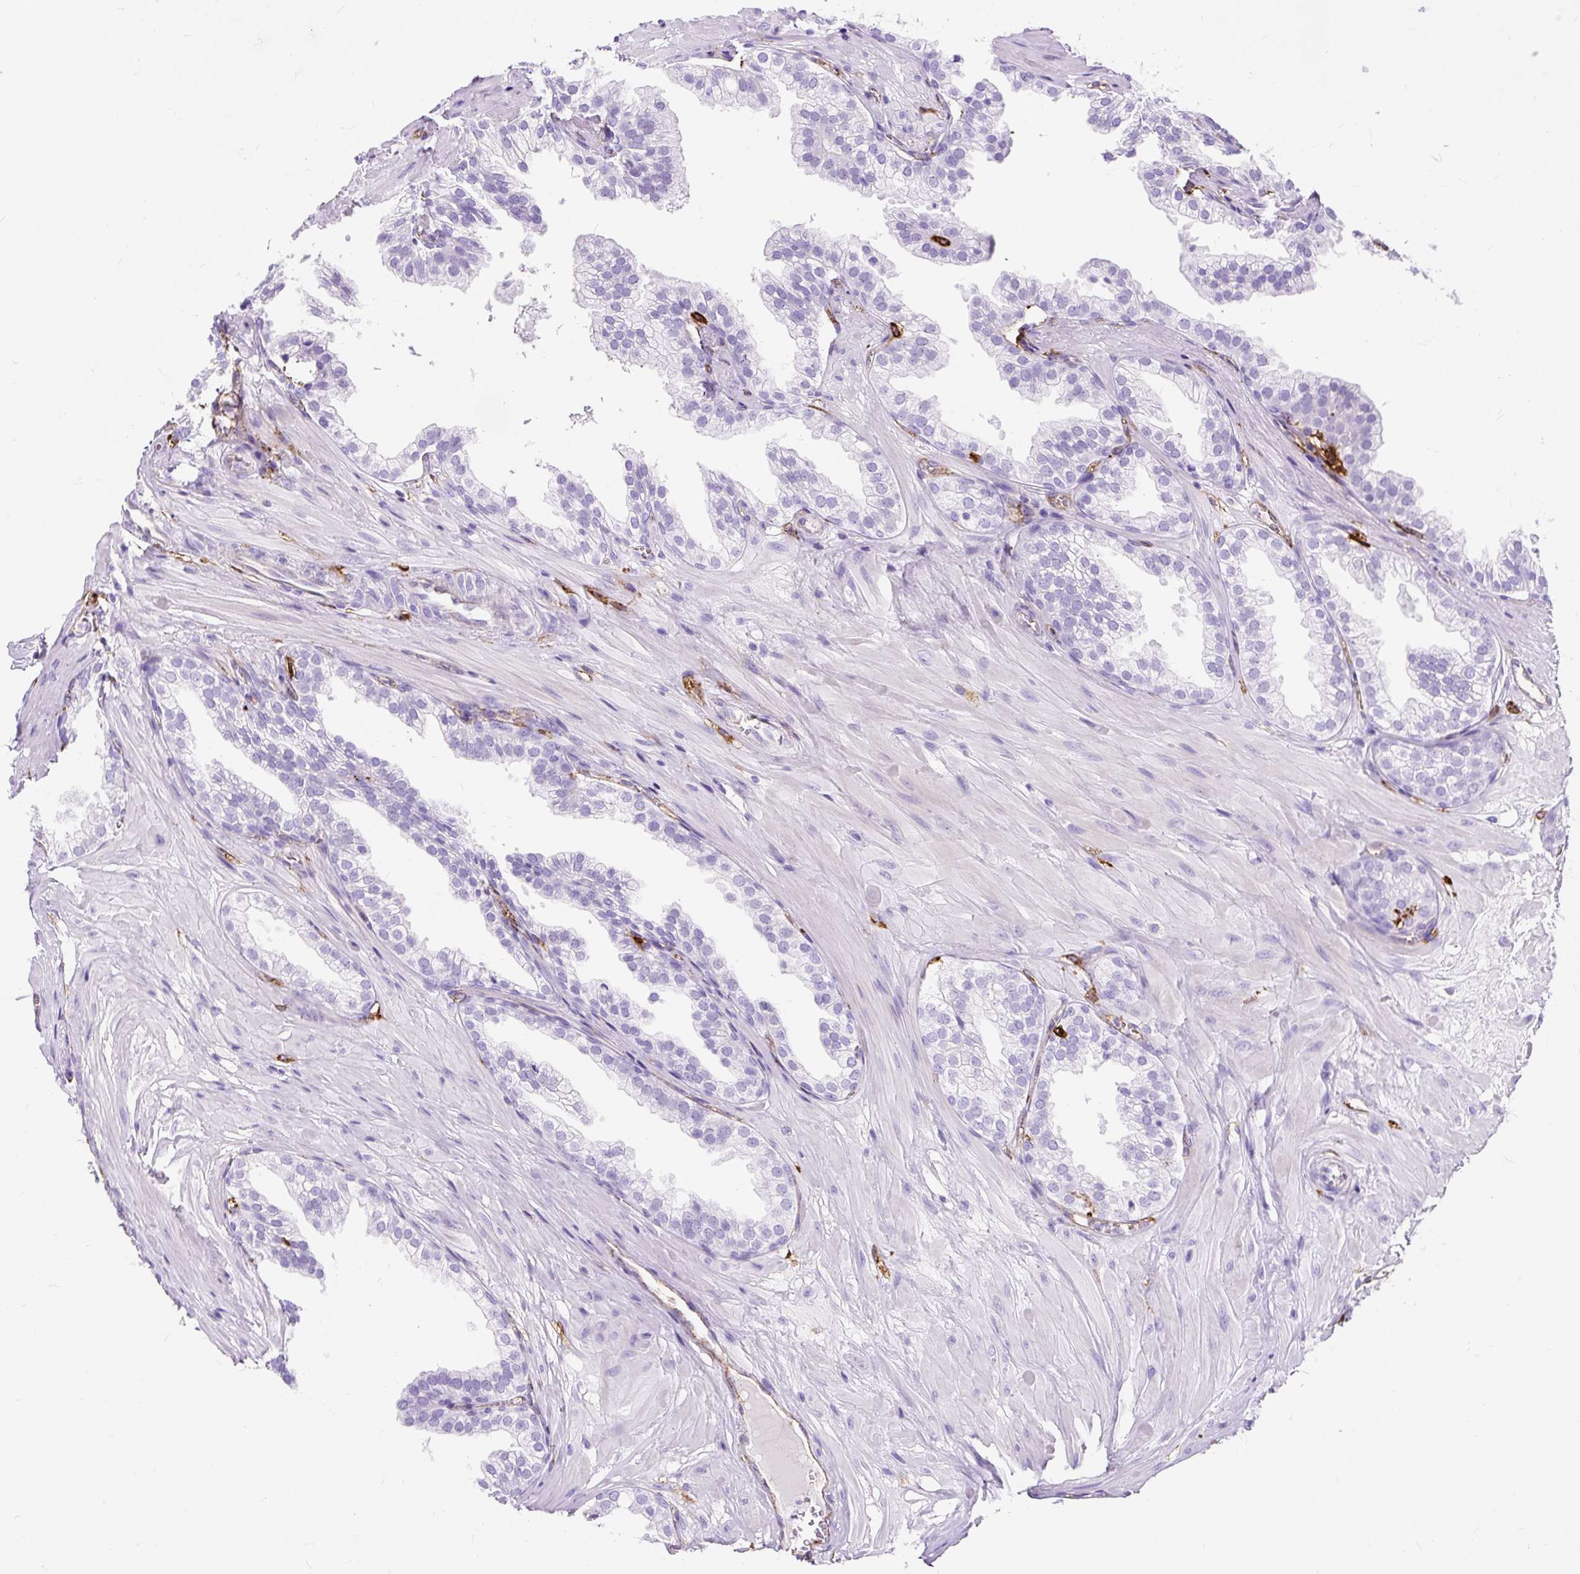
{"staining": {"intensity": "negative", "quantity": "none", "location": "none"}, "tissue": "prostate", "cell_type": "Glandular cells", "image_type": "normal", "snomed": [{"axis": "morphology", "description": "Normal tissue, NOS"}, {"axis": "topography", "description": "Prostate"}, {"axis": "topography", "description": "Peripheral nerve tissue"}], "caption": "This is a histopathology image of IHC staining of benign prostate, which shows no positivity in glandular cells. (Brightfield microscopy of DAB (3,3'-diaminobenzidine) IHC at high magnification).", "gene": "HLA", "patient": {"sex": "male", "age": 55}}